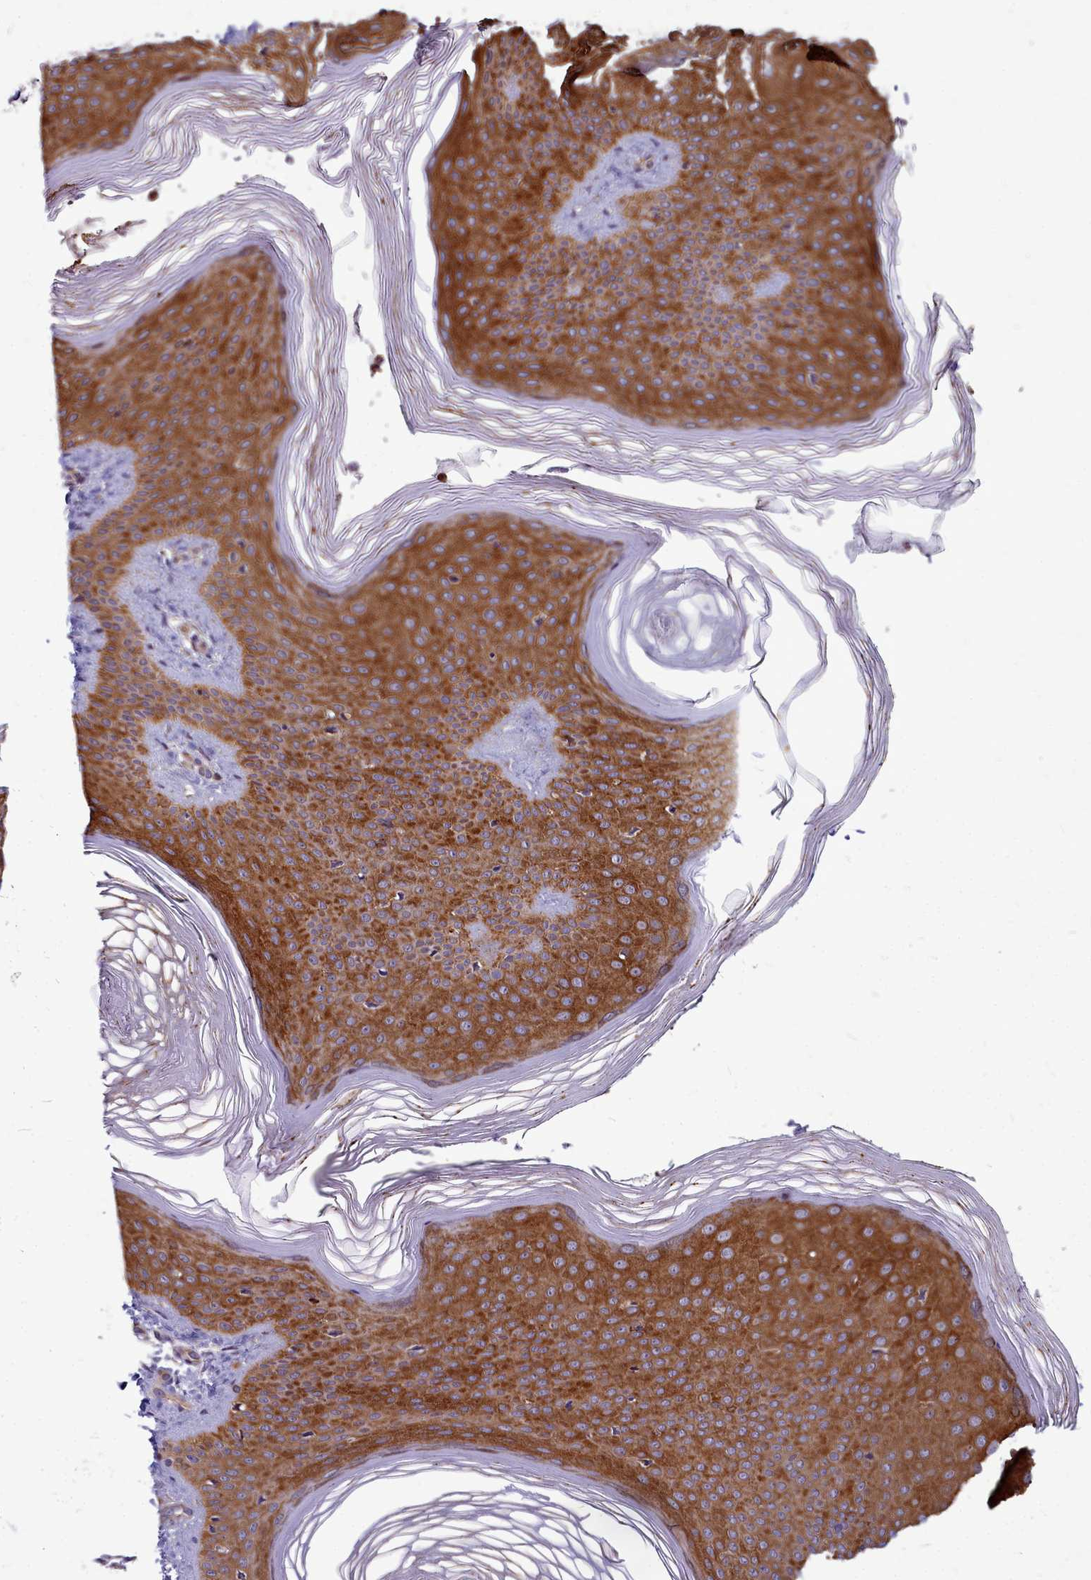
{"staining": {"intensity": "moderate", "quantity": ">75%", "location": "cytoplasmic/membranous"}, "tissue": "skin", "cell_type": "Epidermal cells", "image_type": "normal", "snomed": [{"axis": "morphology", "description": "Normal tissue, NOS"}, {"axis": "morphology", "description": "Inflammation, NOS"}, {"axis": "topography", "description": "Soft tissue"}, {"axis": "topography", "description": "Anal"}], "caption": "Epidermal cells reveal moderate cytoplasmic/membranous positivity in about >75% of cells in unremarkable skin.", "gene": "TTC5", "patient": {"sex": "female", "age": 15}}